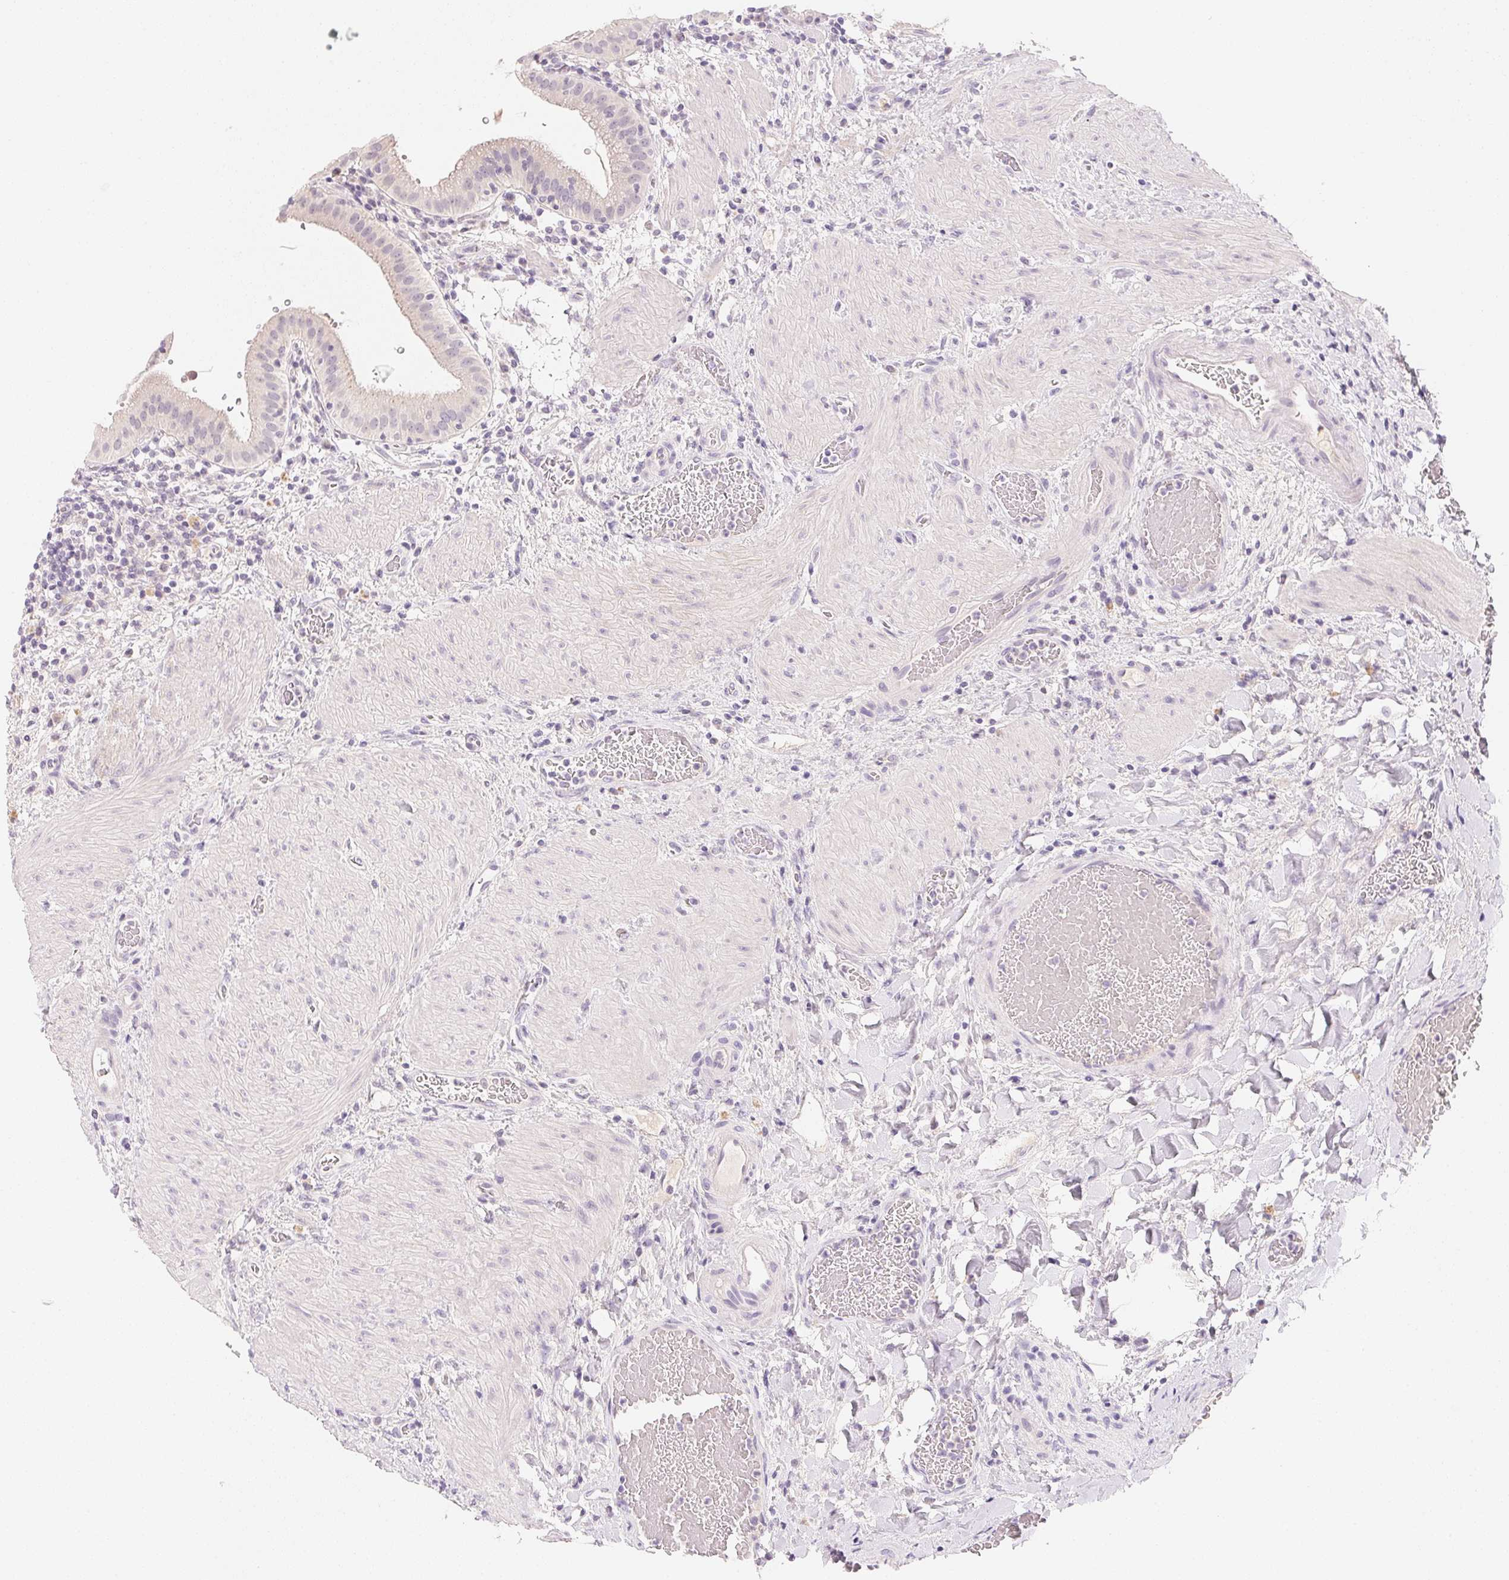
{"staining": {"intensity": "negative", "quantity": "none", "location": "none"}, "tissue": "gallbladder", "cell_type": "Glandular cells", "image_type": "normal", "snomed": [{"axis": "morphology", "description": "Normal tissue, NOS"}, {"axis": "topography", "description": "Gallbladder"}], "caption": "Glandular cells show no significant staining in normal gallbladder. (Immunohistochemistry (ihc), brightfield microscopy, high magnification).", "gene": "MCOLN3", "patient": {"sex": "male", "age": 26}}